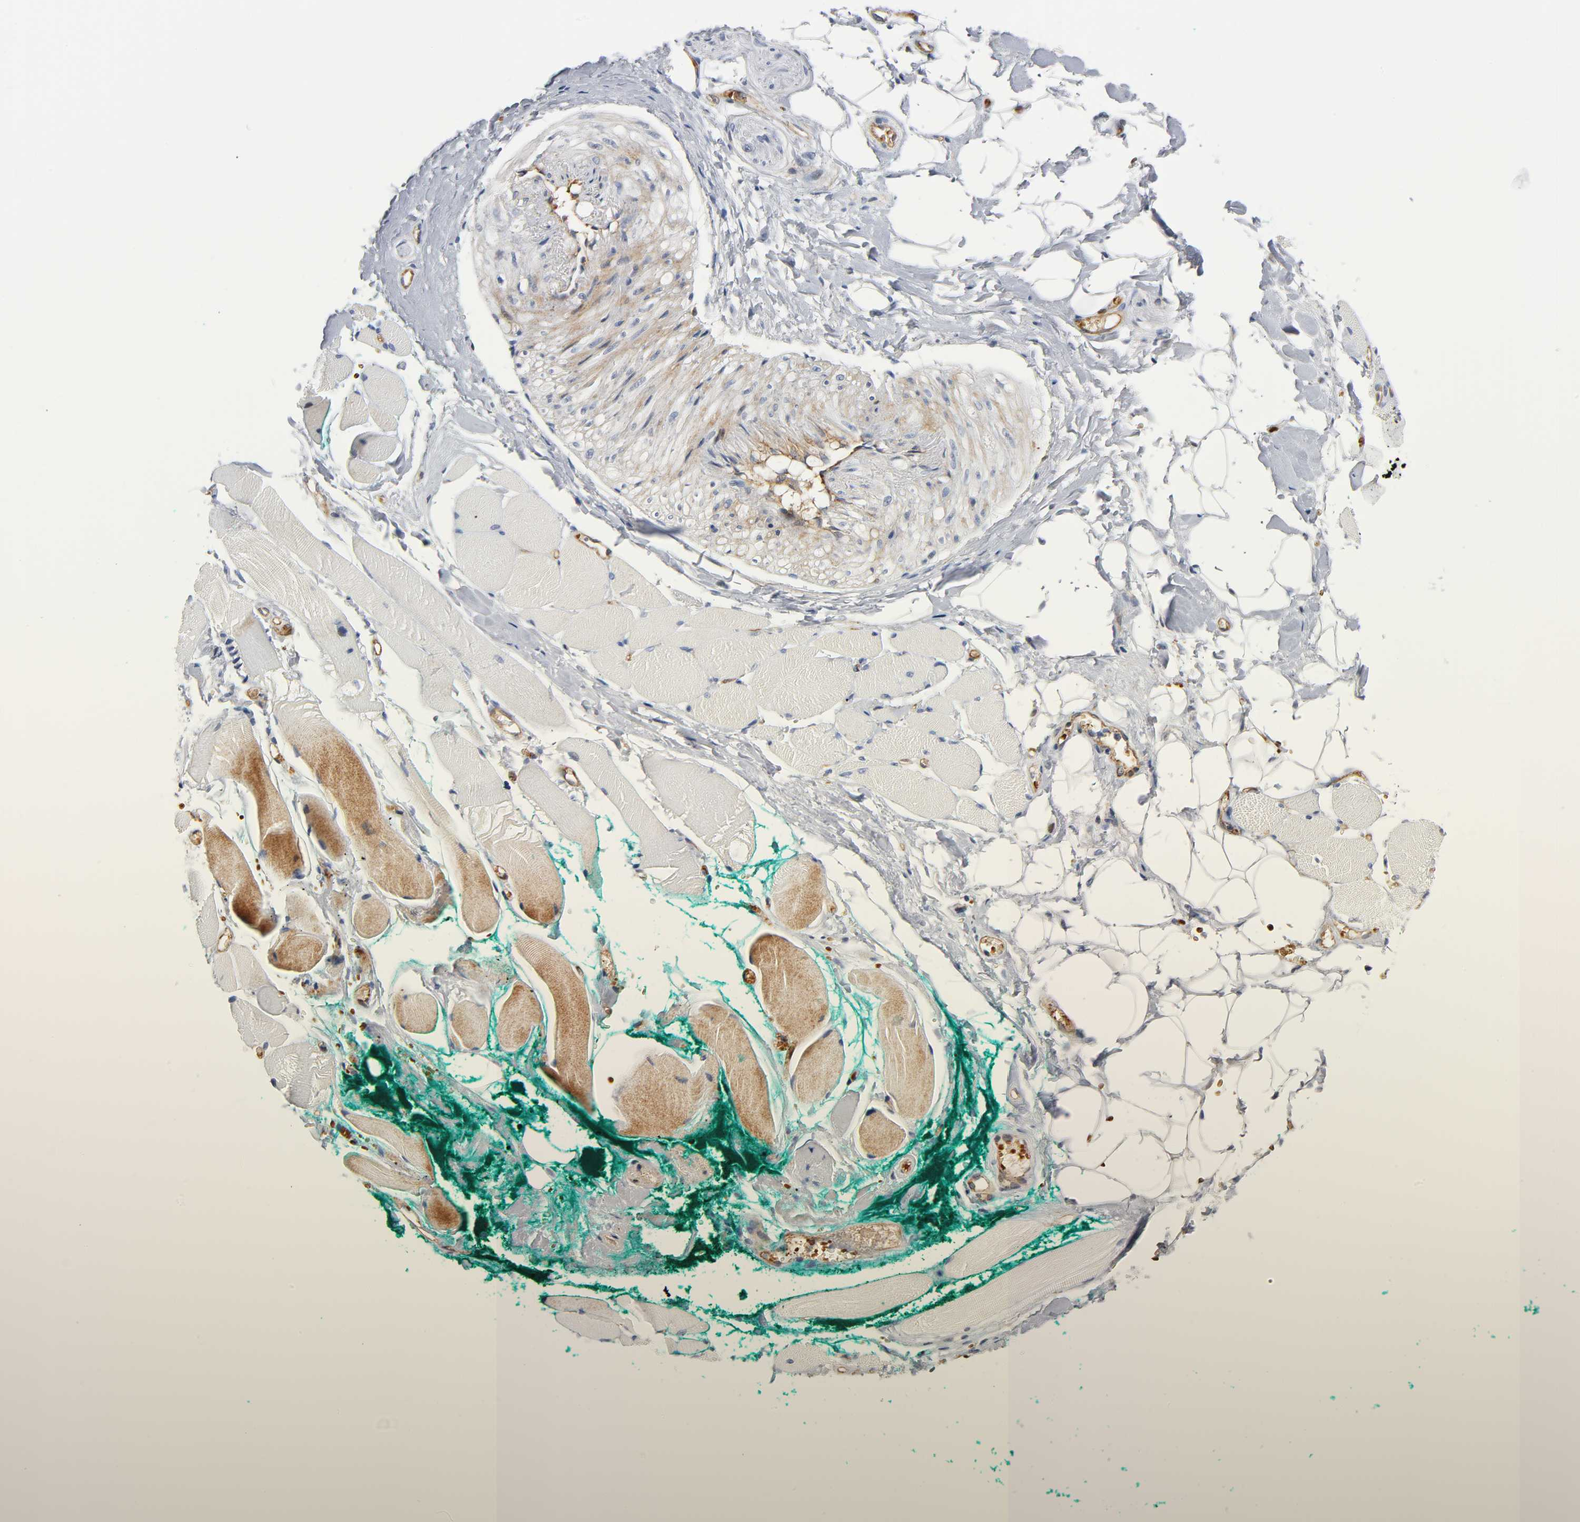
{"staining": {"intensity": "moderate", "quantity": "25%-75%", "location": "cytoplasmic/membranous"}, "tissue": "skeletal muscle", "cell_type": "Myocytes", "image_type": "normal", "snomed": [{"axis": "morphology", "description": "Normal tissue, NOS"}, {"axis": "topography", "description": "Skeletal muscle"}, {"axis": "topography", "description": "Peripheral nerve tissue"}], "caption": "Immunohistochemical staining of unremarkable human skeletal muscle demonstrates medium levels of moderate cytoplasmic/membranous positivity in approximately 25%-75% of myocytes. The staining was performed using DAB (3,3'-diaminobenzidine) to visualize the protein expression in brown, while the nuclei were stained in blue with hematoxylin (Magnification: 20x).", "gene": "CD2AP", "patient": {"sex": "female", "age": 84}}